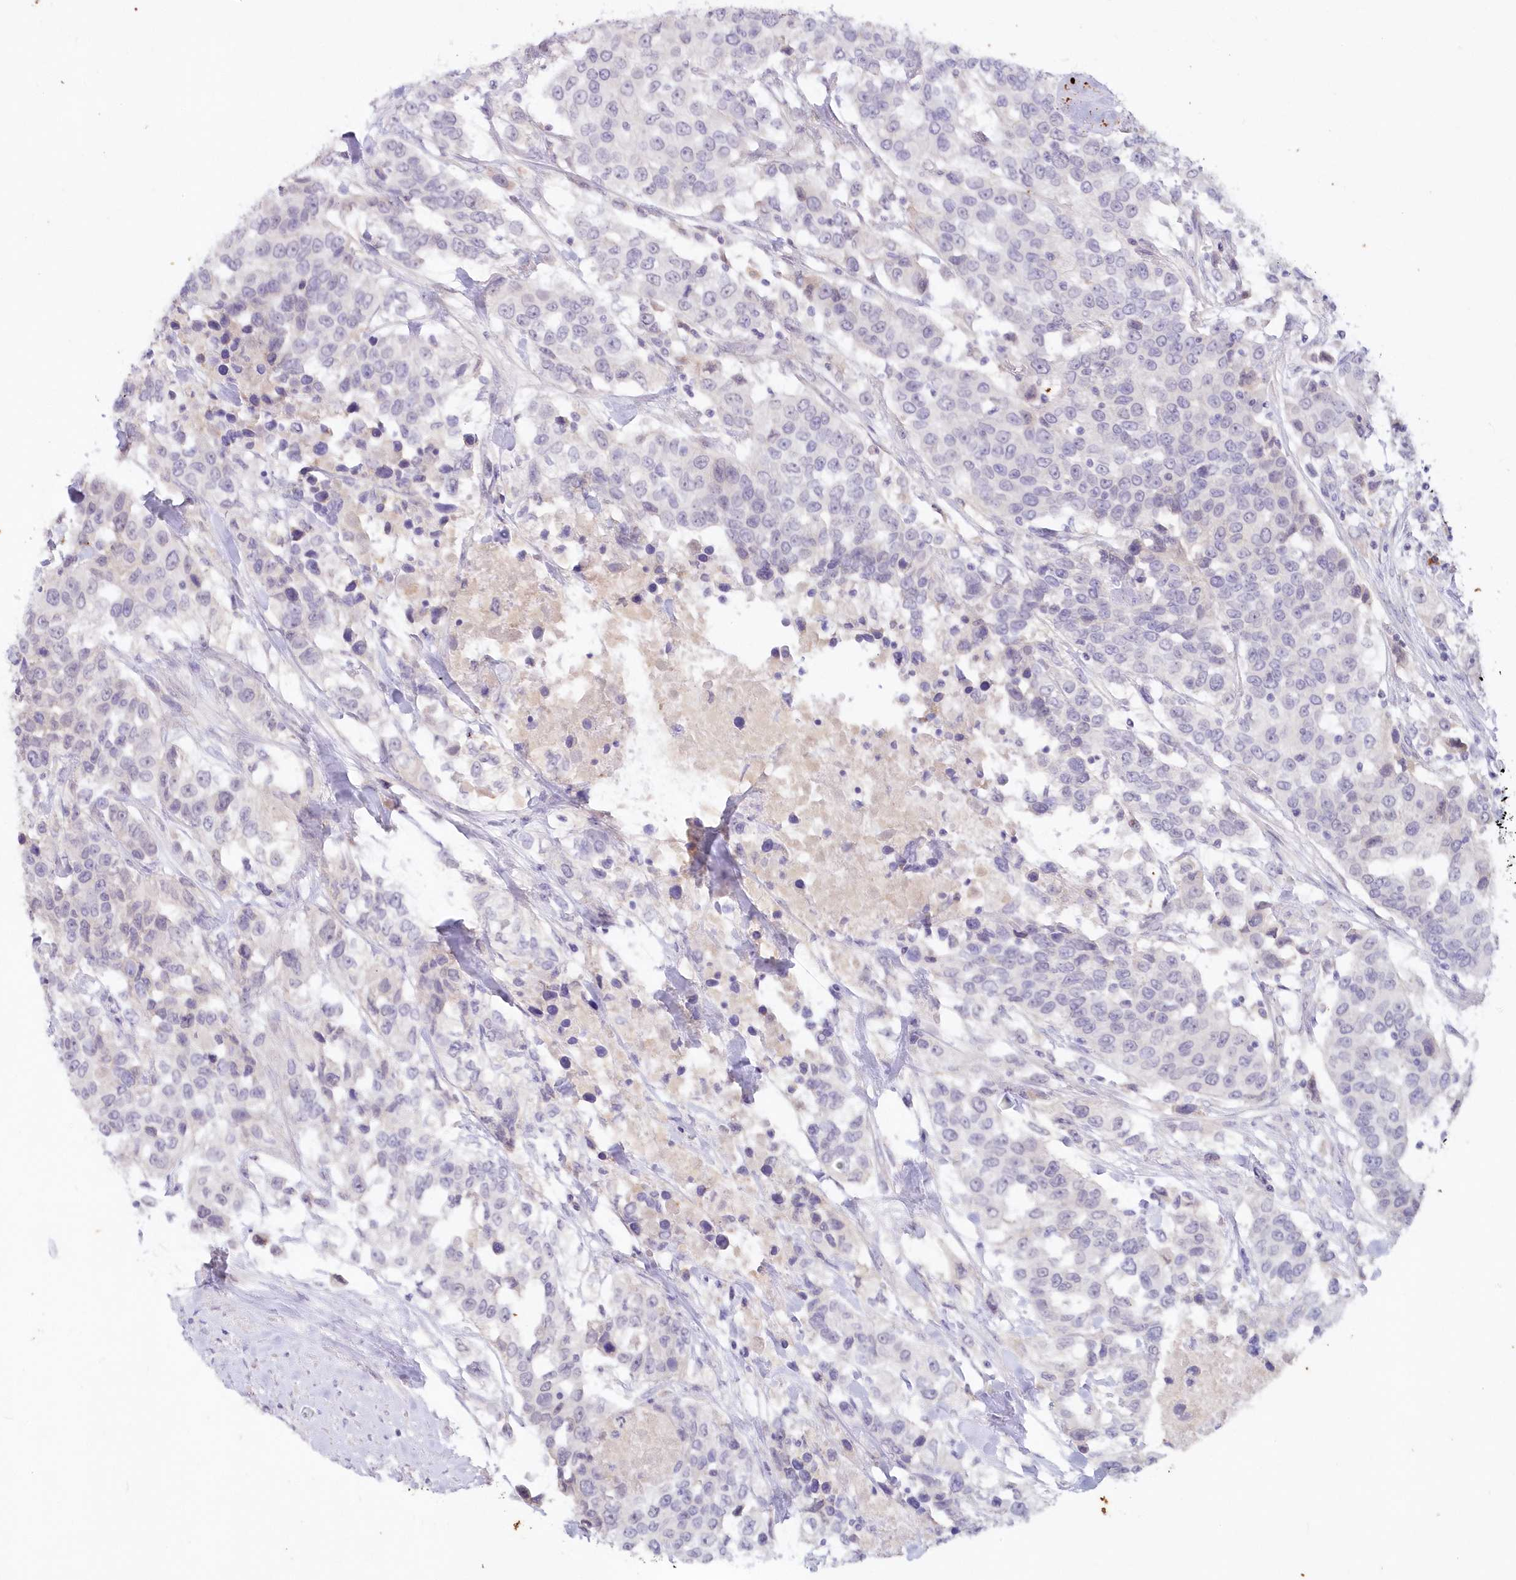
{"staining": {"intensity": "negative", "quantity": "none", "location": "none"}, "tissue": "urothelial cancer", "cell_type": "Tumor cells", "image_type": "cancer", "snomed": [{"axis": "morphology", "description": "Urothelial carcinoma, High grade"}, {"axis": "topography", "description": "Urinary bladder"}], "caption": "This is a histopathology image of immunohistochemistry staining of urothelial cancer, which shows no positivity in tumor cells.", "gene": "SNED1", "patient": {"sex": "female", "age": 80}}